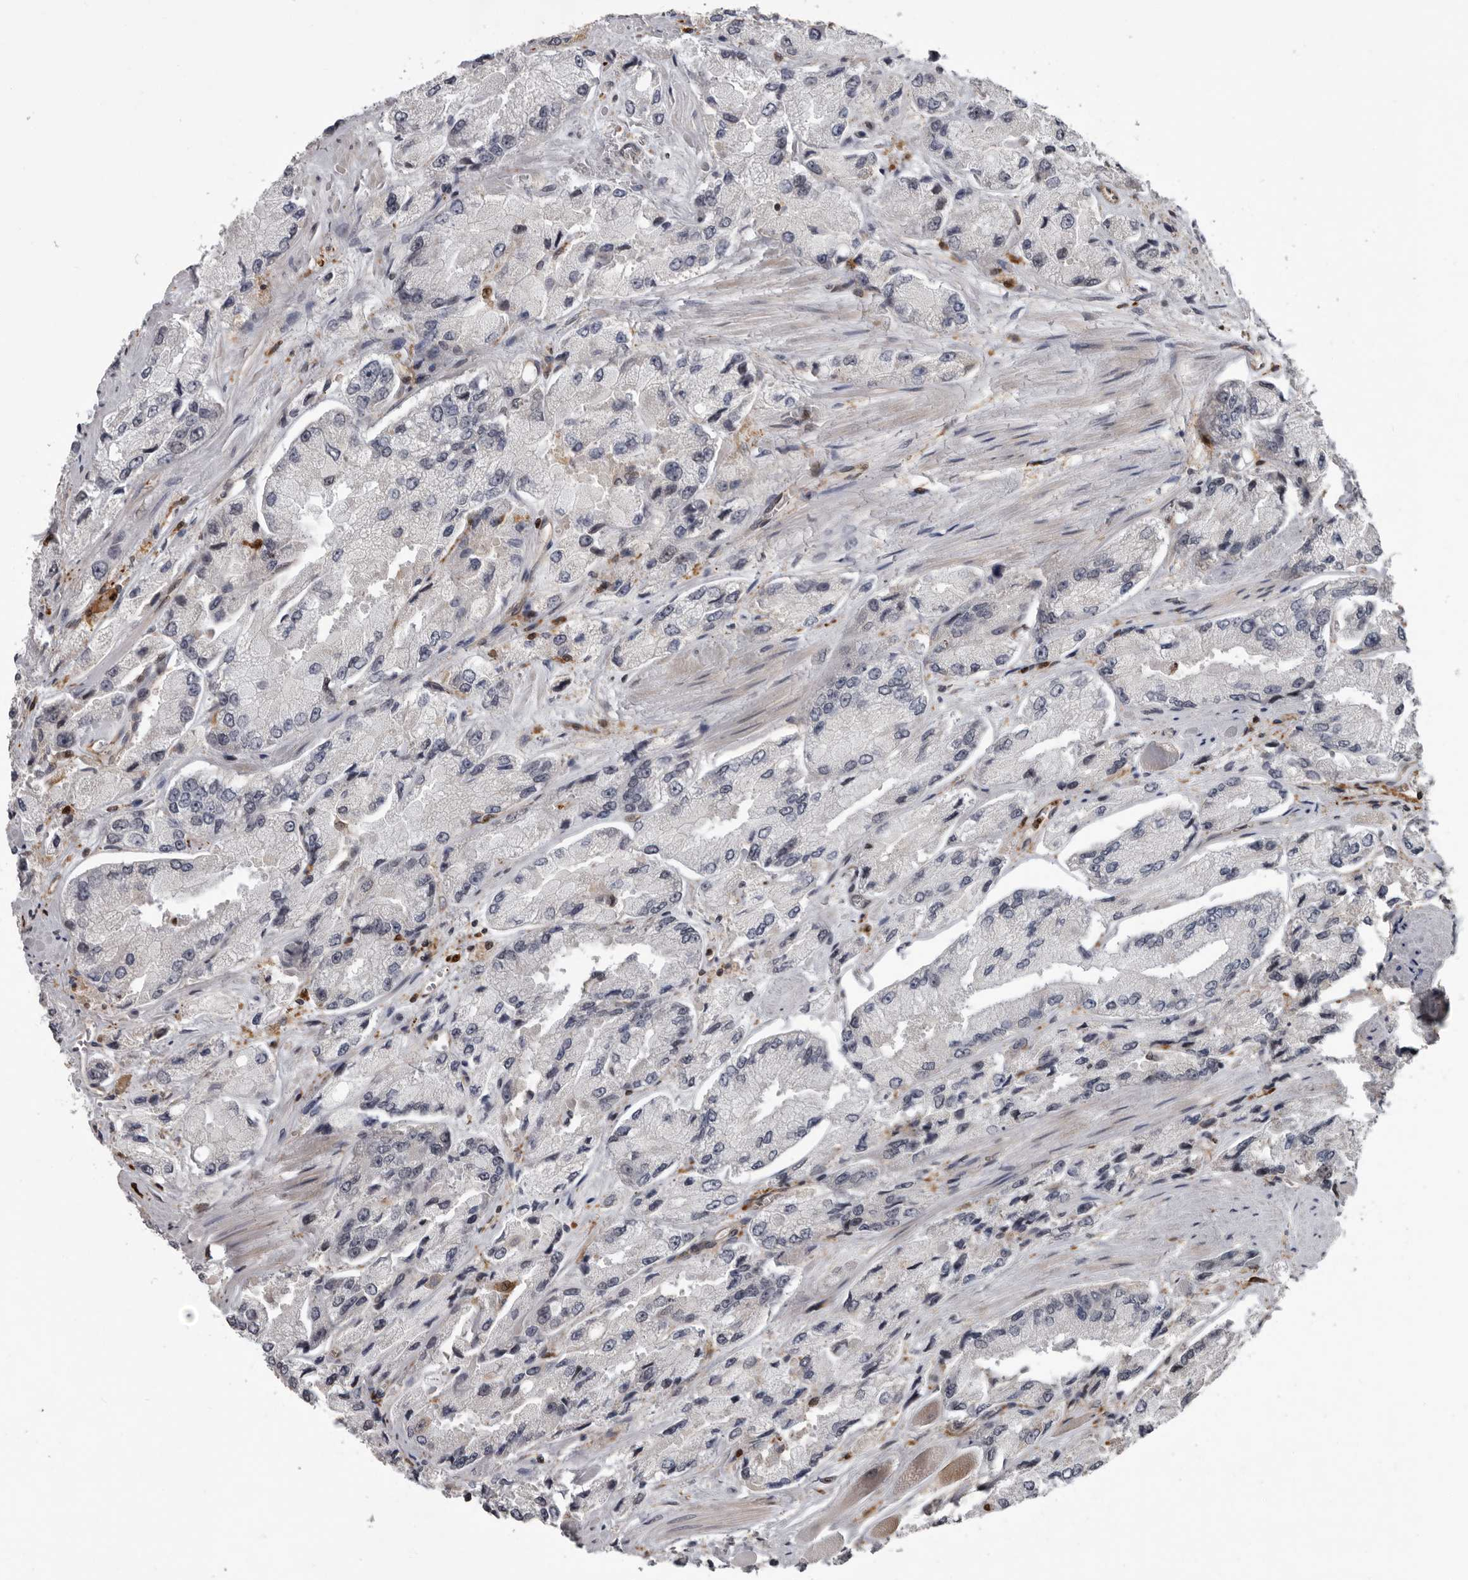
{"staining": {"intensity": "negative", "quantity": "none", "location": "none"}, "tissue": "prostate cancer", "cell_type": "Tumor cells", "image_type": "cancer", "snomed": [{"axis": "morphology", "description": "Adenocarcinoma, High grade"}, {"axis": "topography", "description": "Prostate"}], "caption": "A histopathology image of human prostate cancer is negative for staining in tumor cells. (DAB (3,3'-diaminobenzidine) immunohistochemistry with hematoxylin counter stain).", "gene": "FGFR4", "patient": {"sex": "male", "age": 58}}